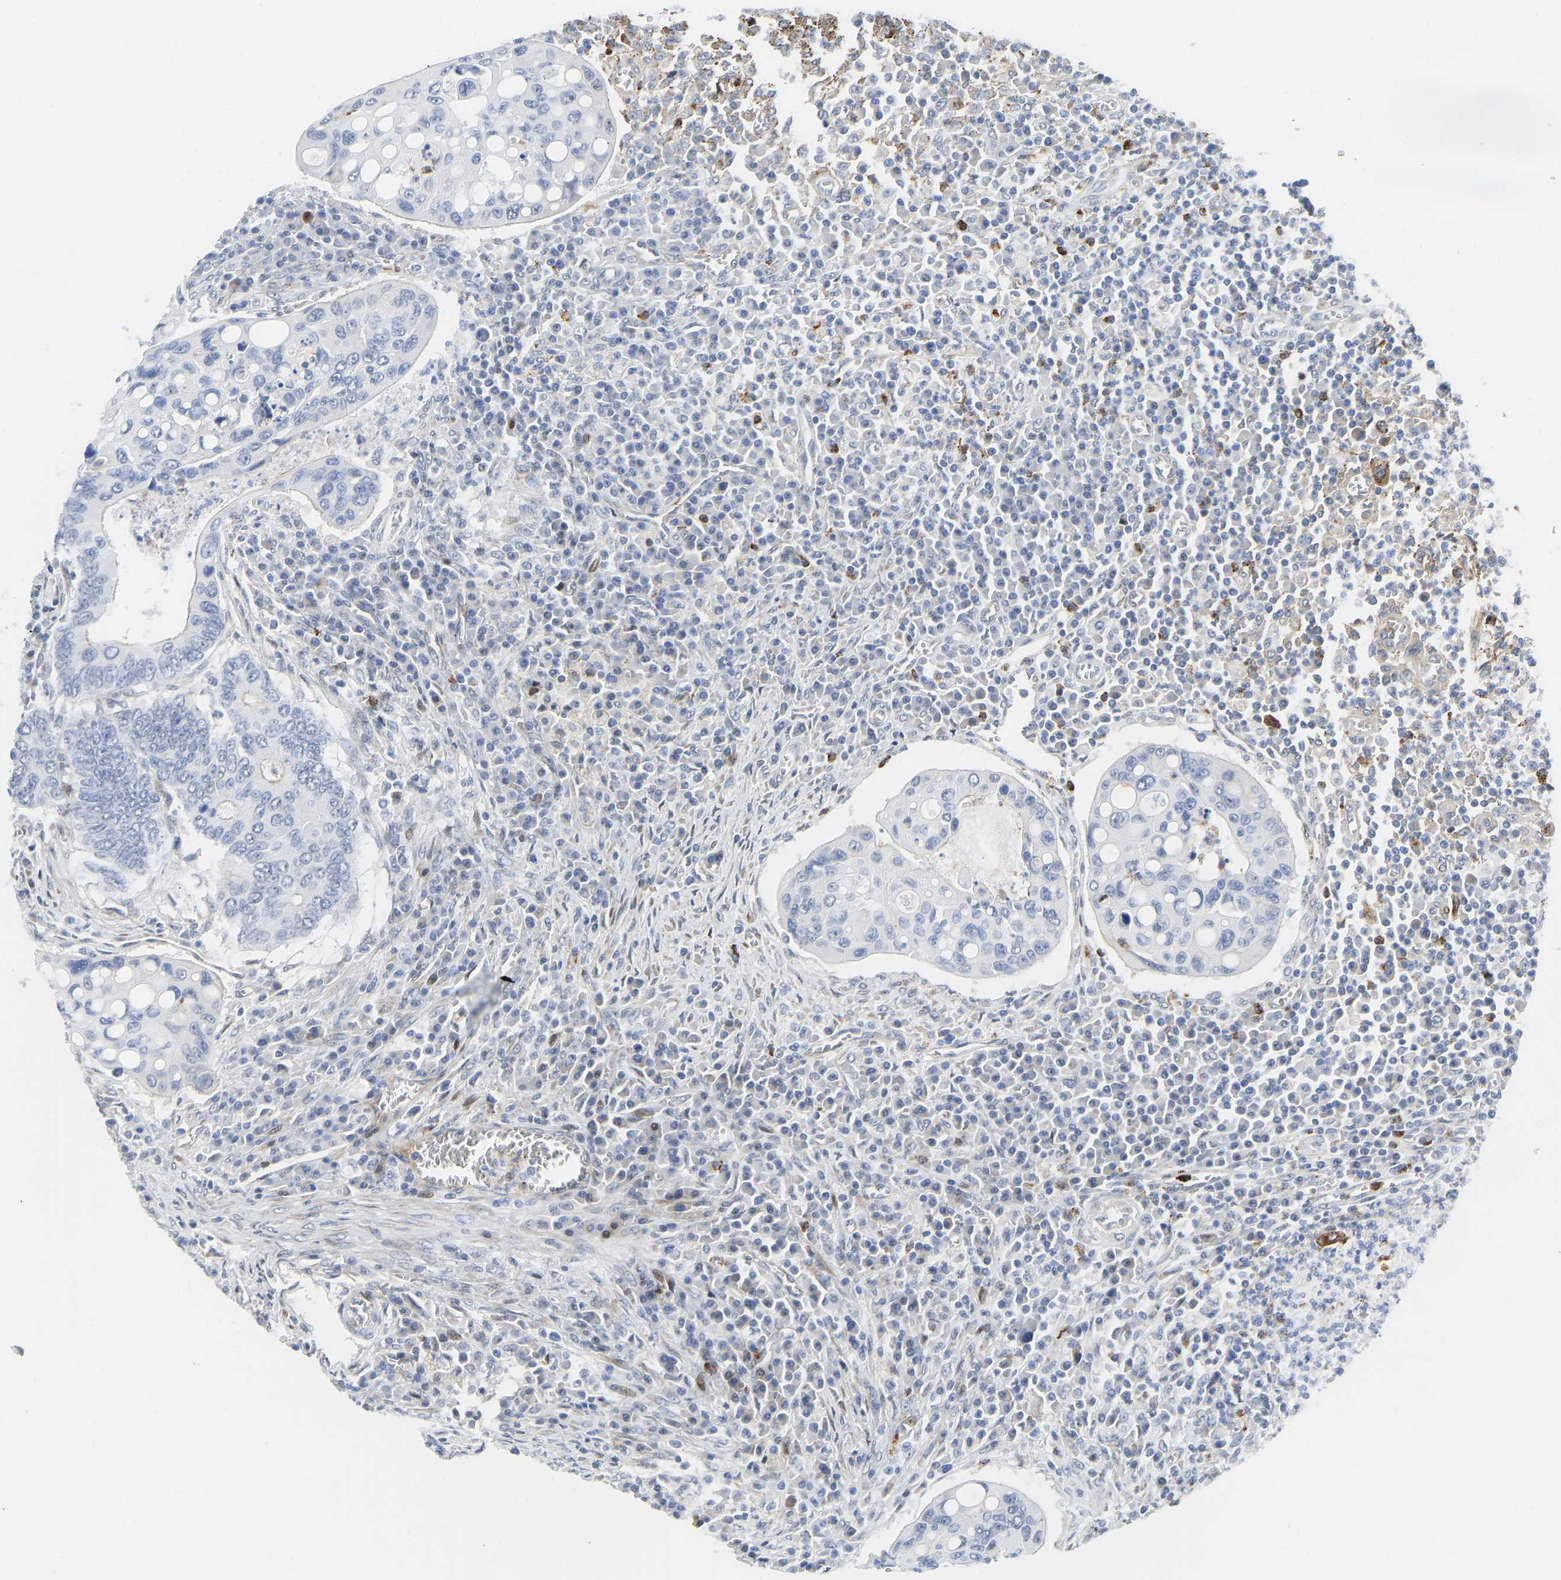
{"staining": {"intensity": "weak", "quantity": "<25%", "location": "cytoplasmic/membranous"}, "tissue": "colorectal cancer", "cell_type": "Tumor cells", "image_type": "cancer", "snomed": [{"axis": "morphology", "description": "Inflammation, NOS"}, {"axis": "morphology", "description": "Adenocarcinoma, NOS"}, {"axis": "topography", "description": "Colon"}], "caption": "Immunohistochemistry (IHC) of human colorectal cancer reveals no staining in tumor cells. (Immunohistochemistry (IHC), brightfield microscopy, high magnification).", "gene": "HDAC5", "patient": {"sex": "male", "age": 72}}